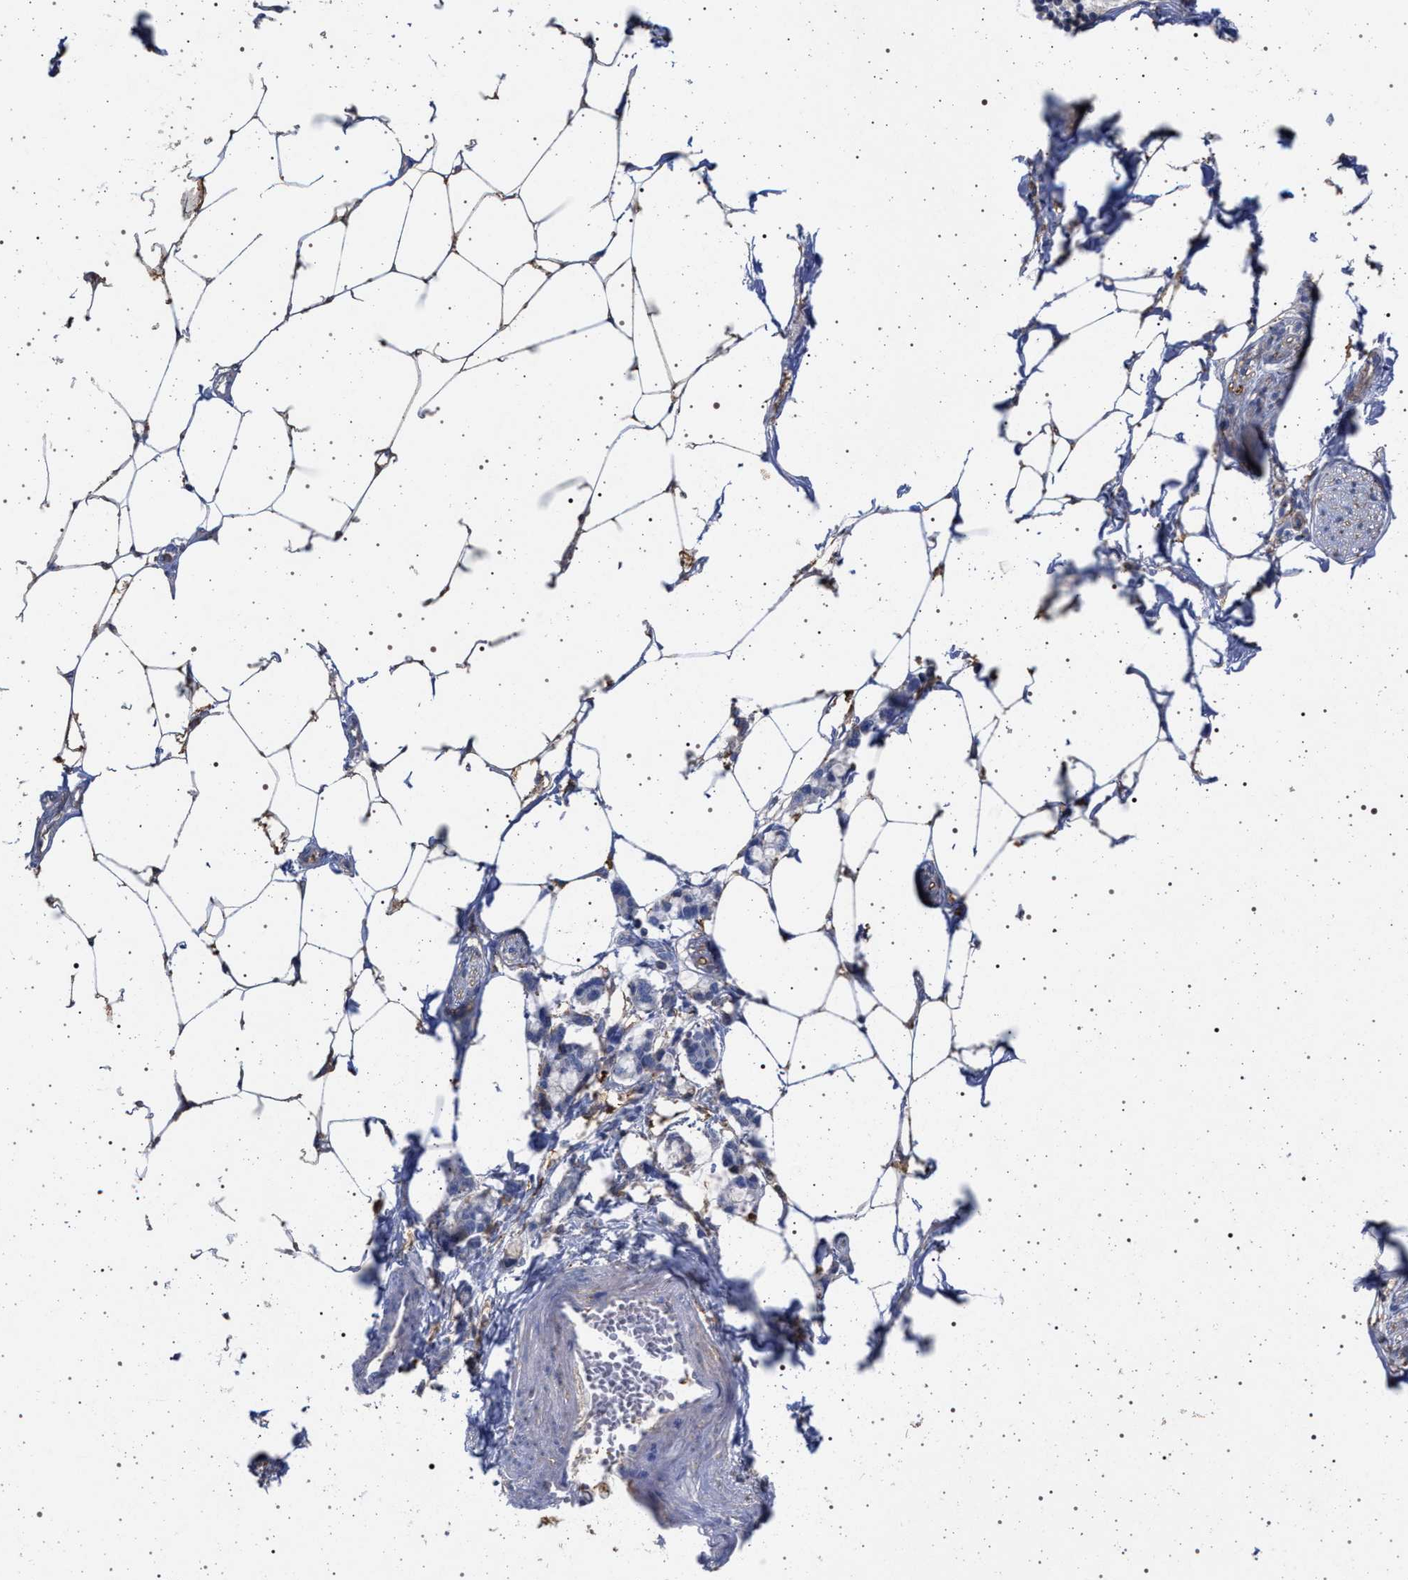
{"staining": {"intensity": "moderate", "quantity": ">75%", "location": "cytoplasmic/membranous"}, "tissue": "adipose tissue", "cell_type": "Adipocytes", "image_type": "normal", "snomed": [{"axis": "morphology", "description": "Normal tissue, NOS"}, {"axis": "morphology", "description": "Adenocarcinoma, NOS"}, {"axis": "topography", "description": "Colon"}, {"axis": "topography", "description": "Peripheral nerve tissue"}], "caption": "Immunohistochemistry (IHC) (DAB) staining of normal adipose tissue displays moderate cytoplasmic/membranous protein staining in about >75% of adipocytes. (Stains: DAB (3,3'-diaminobenzidine) in brown, nuclei in blue, Microscopy: brightfield microscopy at high magnification).", "gene": "PLG", "patient": {"sex": "male", "age": 14}}